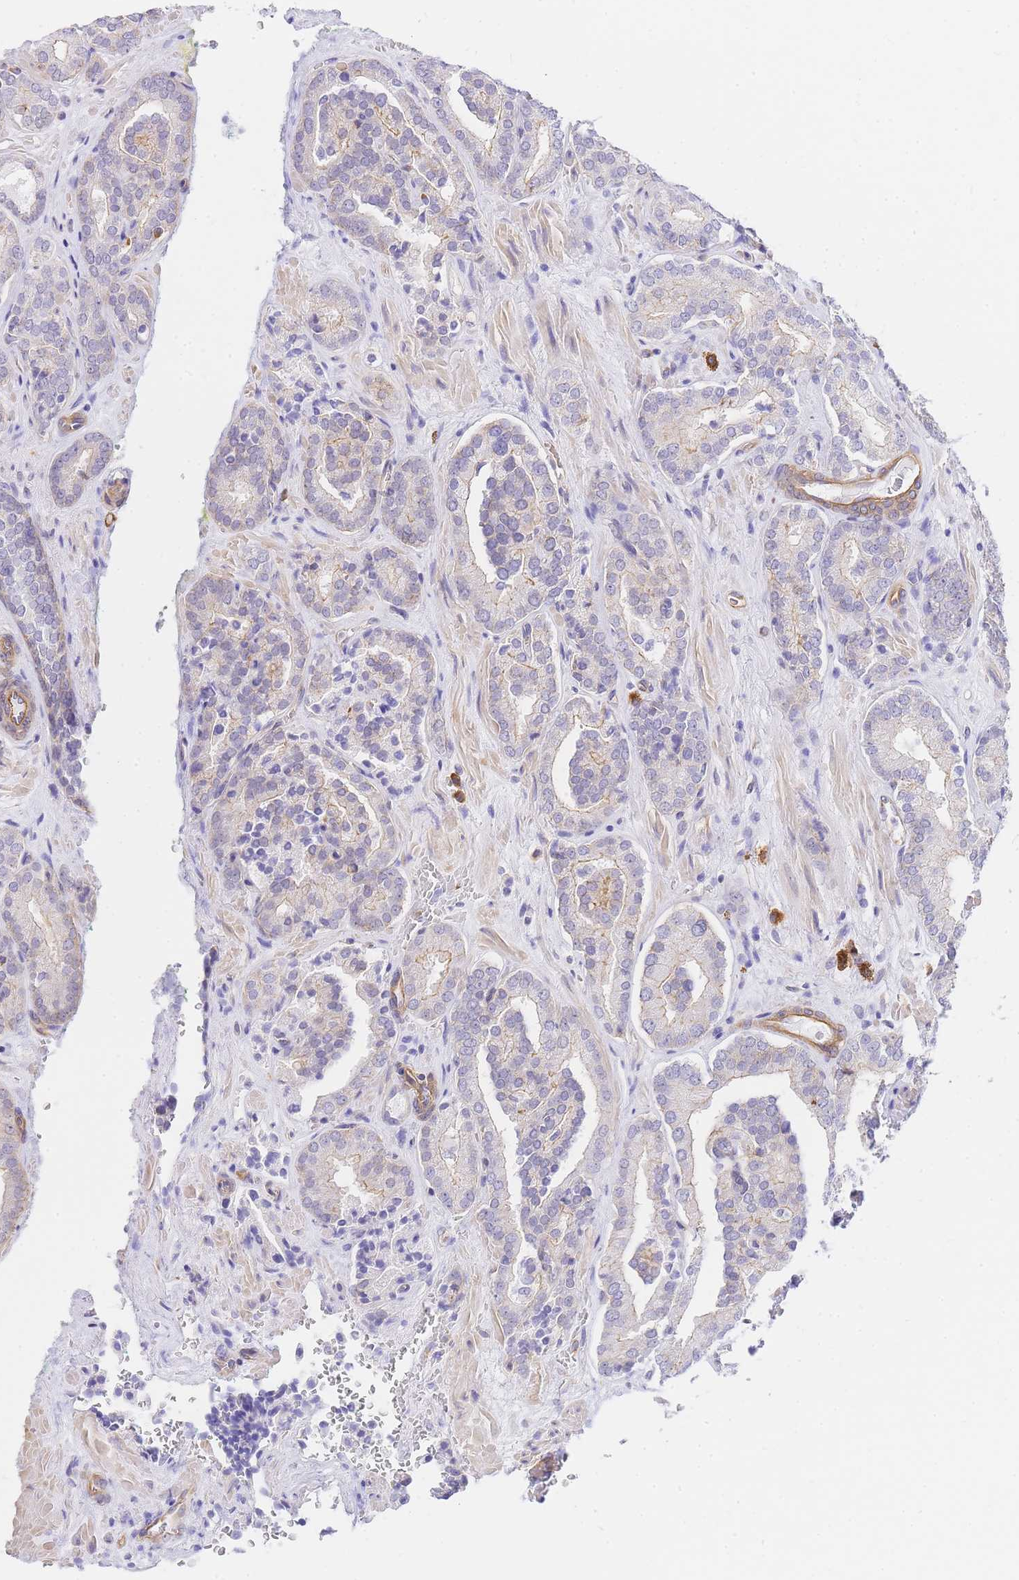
{"staining": {"intensity": "weak", "quantity": "<25%", "location": "cytoplasmic/membranous"}, "tissue": "prostate cancer", "cell_type": "Tumor cells", "image_type": "cancer", "snomed": [{"axis": "morphology", "description": "Adenocarcinoma, High grade"}, {"axis": "topography", "description": "Prostate"}], "caption": "Human adenocarcinoma (high-grade) (prostate) stained for a protein using immunohistochemistry (IHC) shows no staining in tumor cells.", "gene": "SRSF12", "patient": {"sex": "male", "age": 66}}